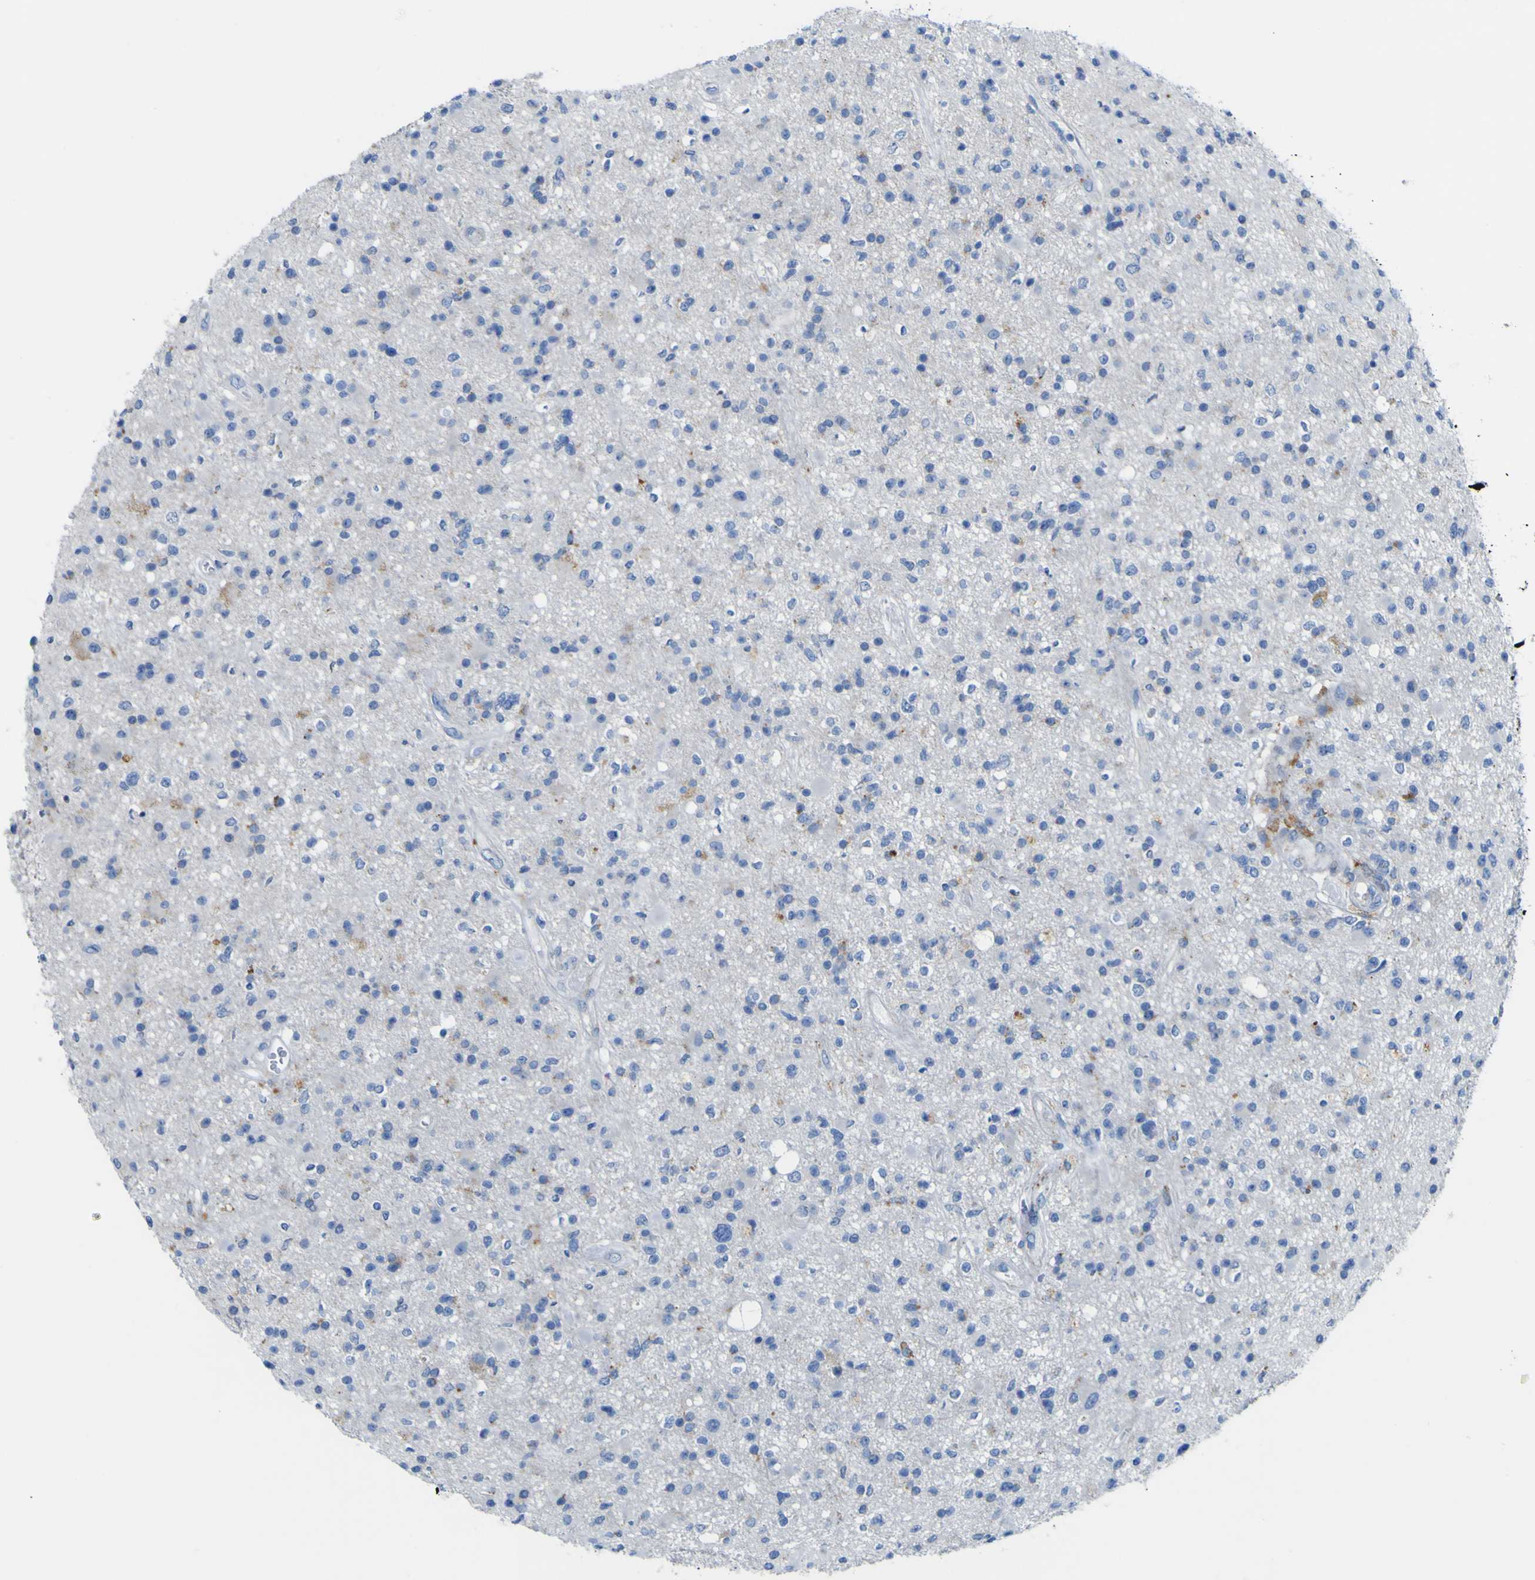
{"staining": {"intensity": "negative", "quantity": "none", "location": "none"}, "tissue": "glioma", "cell_type": "Tumor cells", "image_type": "cancer", "snomed": [{"axis": "morphology", "description": "Glioma, malignant, High grade"}, {"axis": "topography", "description": "Brain"}], "caption": "Photomicrograph shows no significant protein positivity in tumor cells of malignant high-grade glioma.", "gene": "PTPRF", "patient": {"sex": "male", "age": 33}}